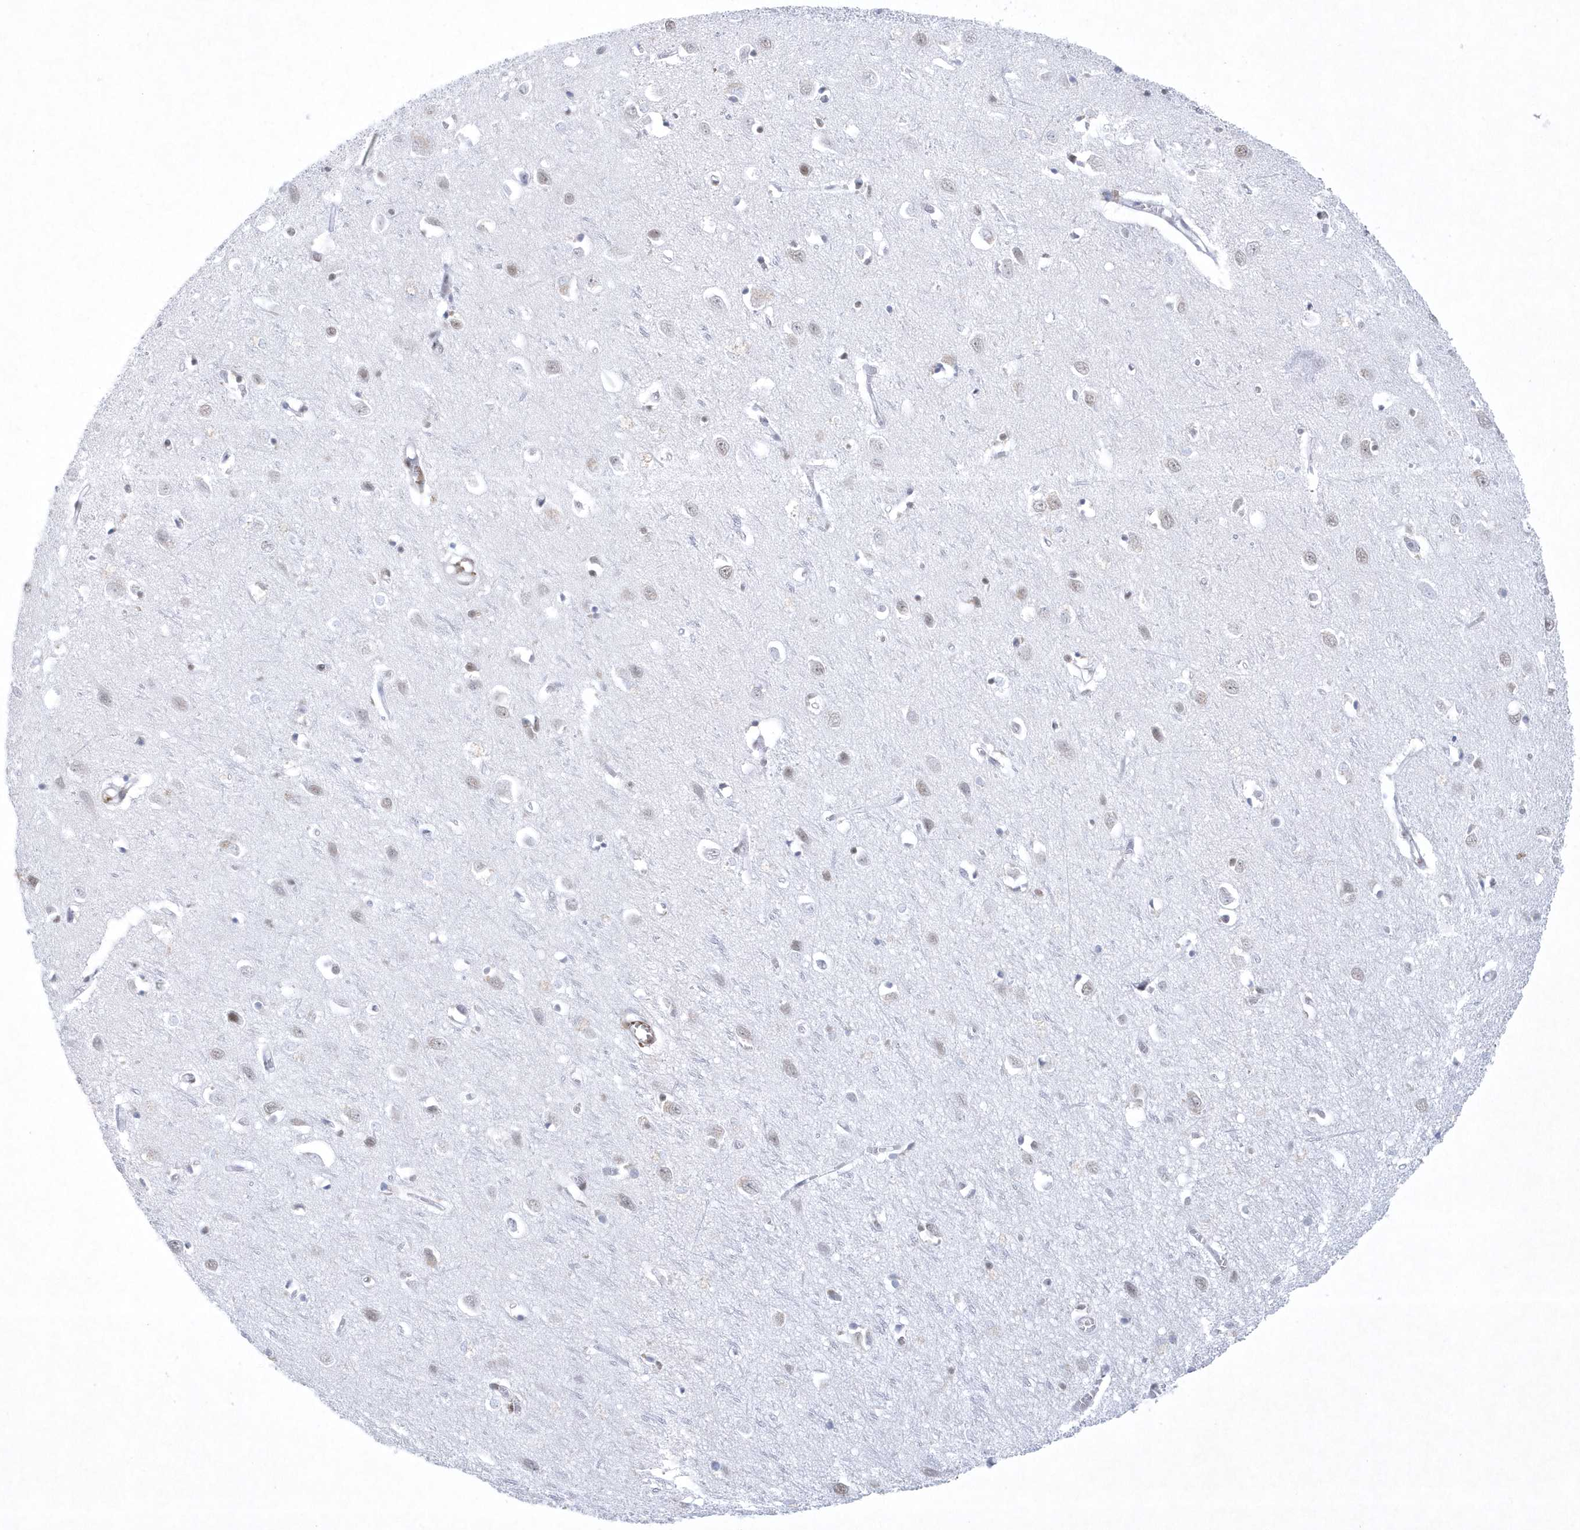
{"staining": {"intensity": "weak", "quantity": "<25%", "location": "nuclear"}, "tissue": "cerebral cortex", "cell_type": "Endothelial cells", "image_type": "normal", "snomed": [{"axis": "morphology", "description": "Normal tissue, NOS"}, {"axis": "topography", "description": "Cerebral cortex"}], "caption": "IHC of normal human cerebral cortex exhibits no expression in endothelial cells. Nuclei are stained in blue.", "gene": "DCLRE1A", "patient": {"sex": "female", "age": 64}}